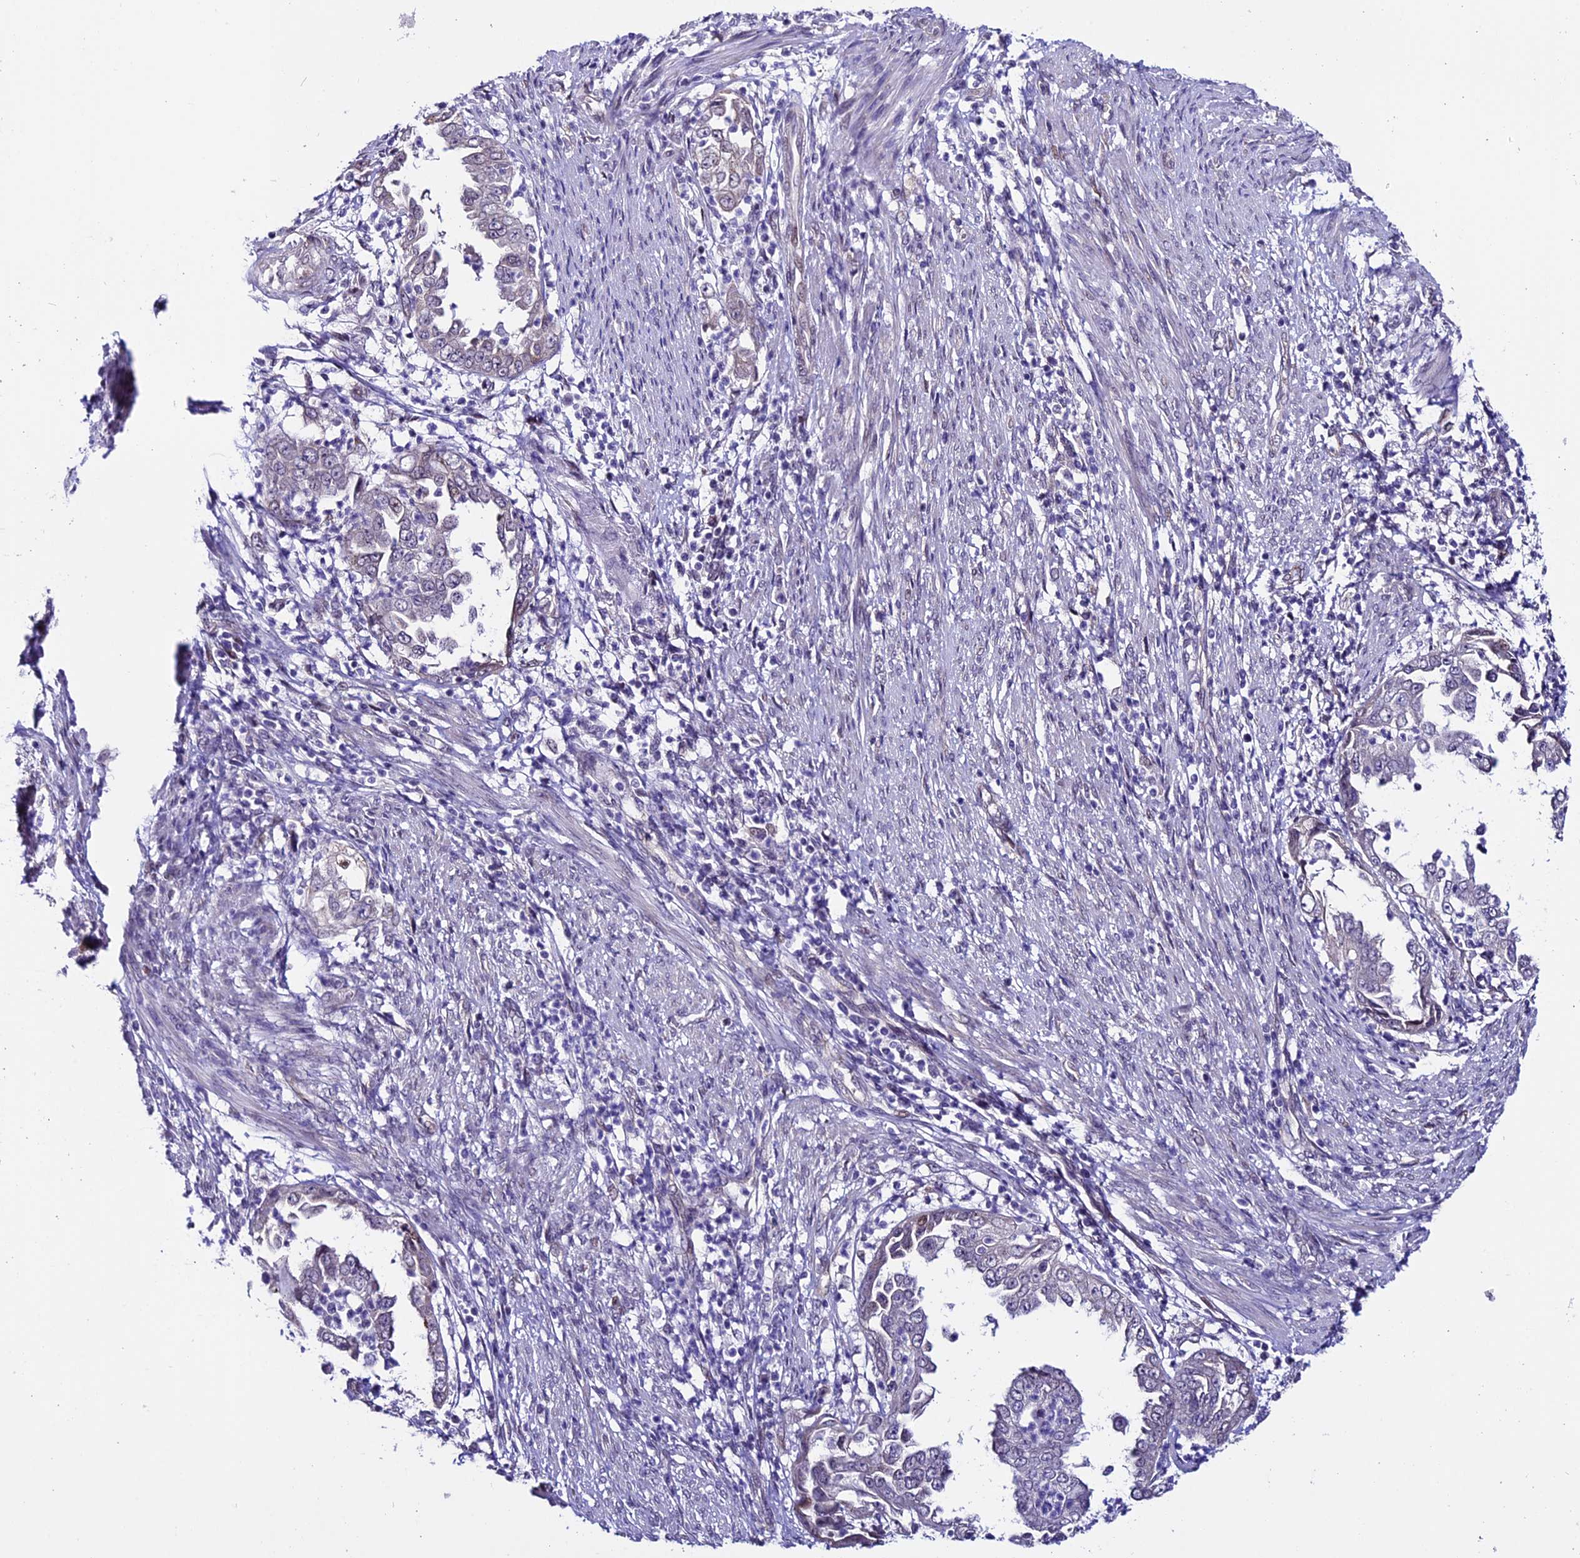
{"staining": {"intensity": "negative", "quantity": "none", "location": "none"}, "tissue": "endometrial cancer", "cell_type": "Tumor cells", "image_type": "cancer", "snomed": [{"axis": "morphology", "description": "Adenocarcinoma, NOS"}, {"axis": "topography", "description": "Endometrium"}], "caption": "A histopathology image of endometrial adenocarcinoma stained for a protein shows no brown staining in tumor cells.", "gene": "TMEM171", "patient": {"sex": "female", "age": 85}}